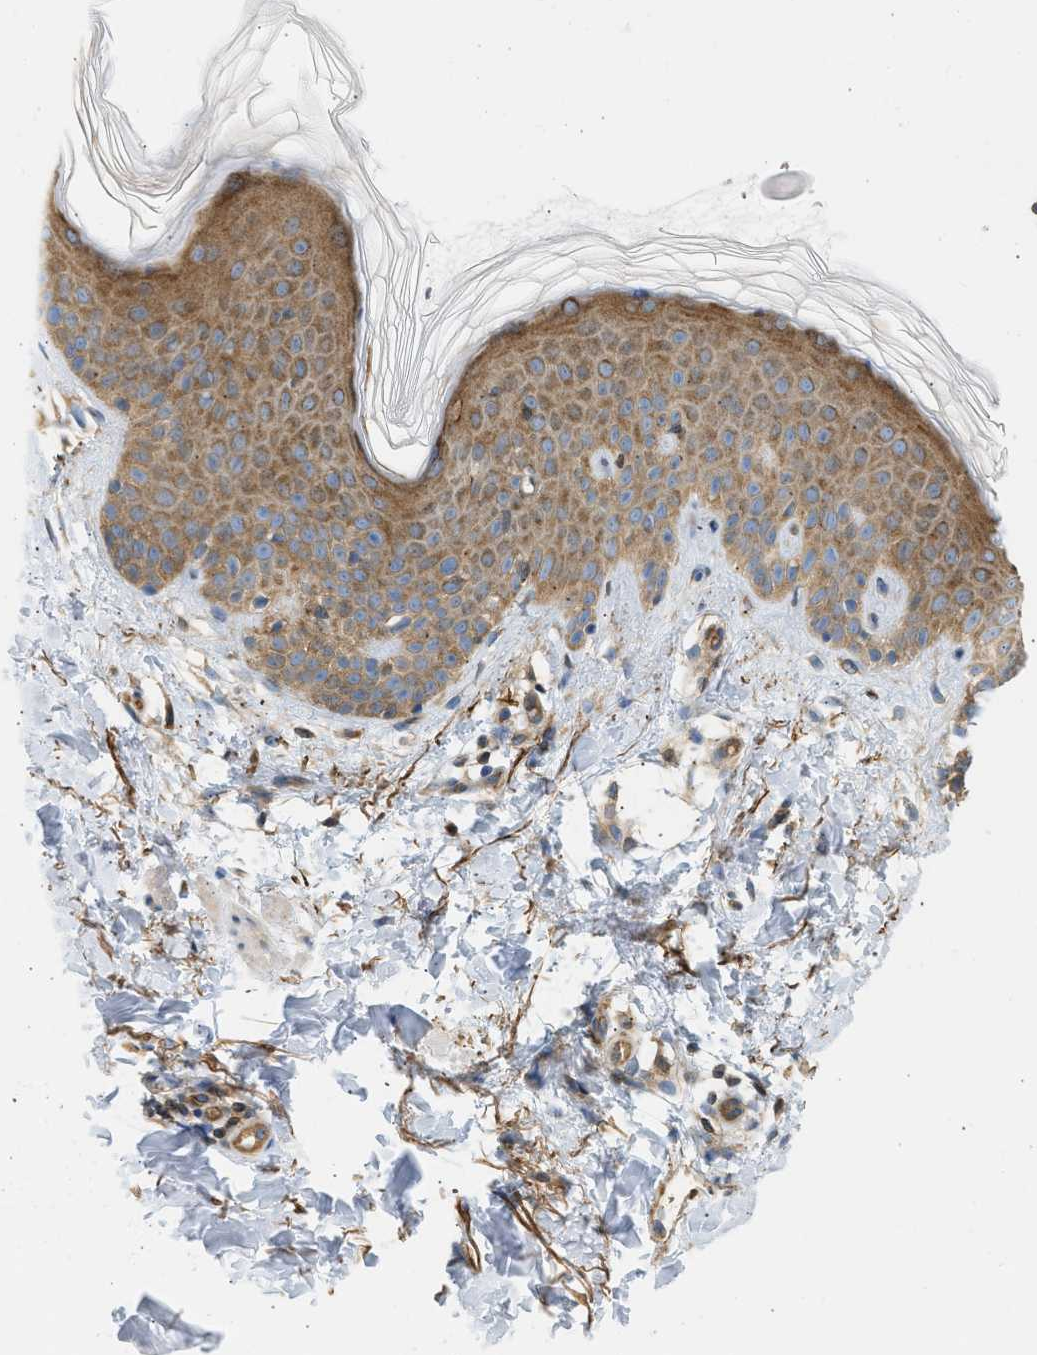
{"staining": {"intensity": "moderate", "quantity": ">75%", "location": "cytoplasmic/membranous"}, "tissue": "skin", "cell_type": "Fibroblasts", "image_type": "normal", "snomed": [{"axis": "morphology", "description": "Normal tissue, NOS"}, {"axis": "topography", "description": "Skin"}], "caption": "Skin stained with immunohistochemistry shows moderate cytoplasmic/membranous expression in approximately >75% of fibroblasts. The protein is stained brown, and the nuclei are stained in blue (DAB IHC with brightfield microscopy, high magnification).", "gene": "STRN", "patient": {"sex": "male", "age": 40}}